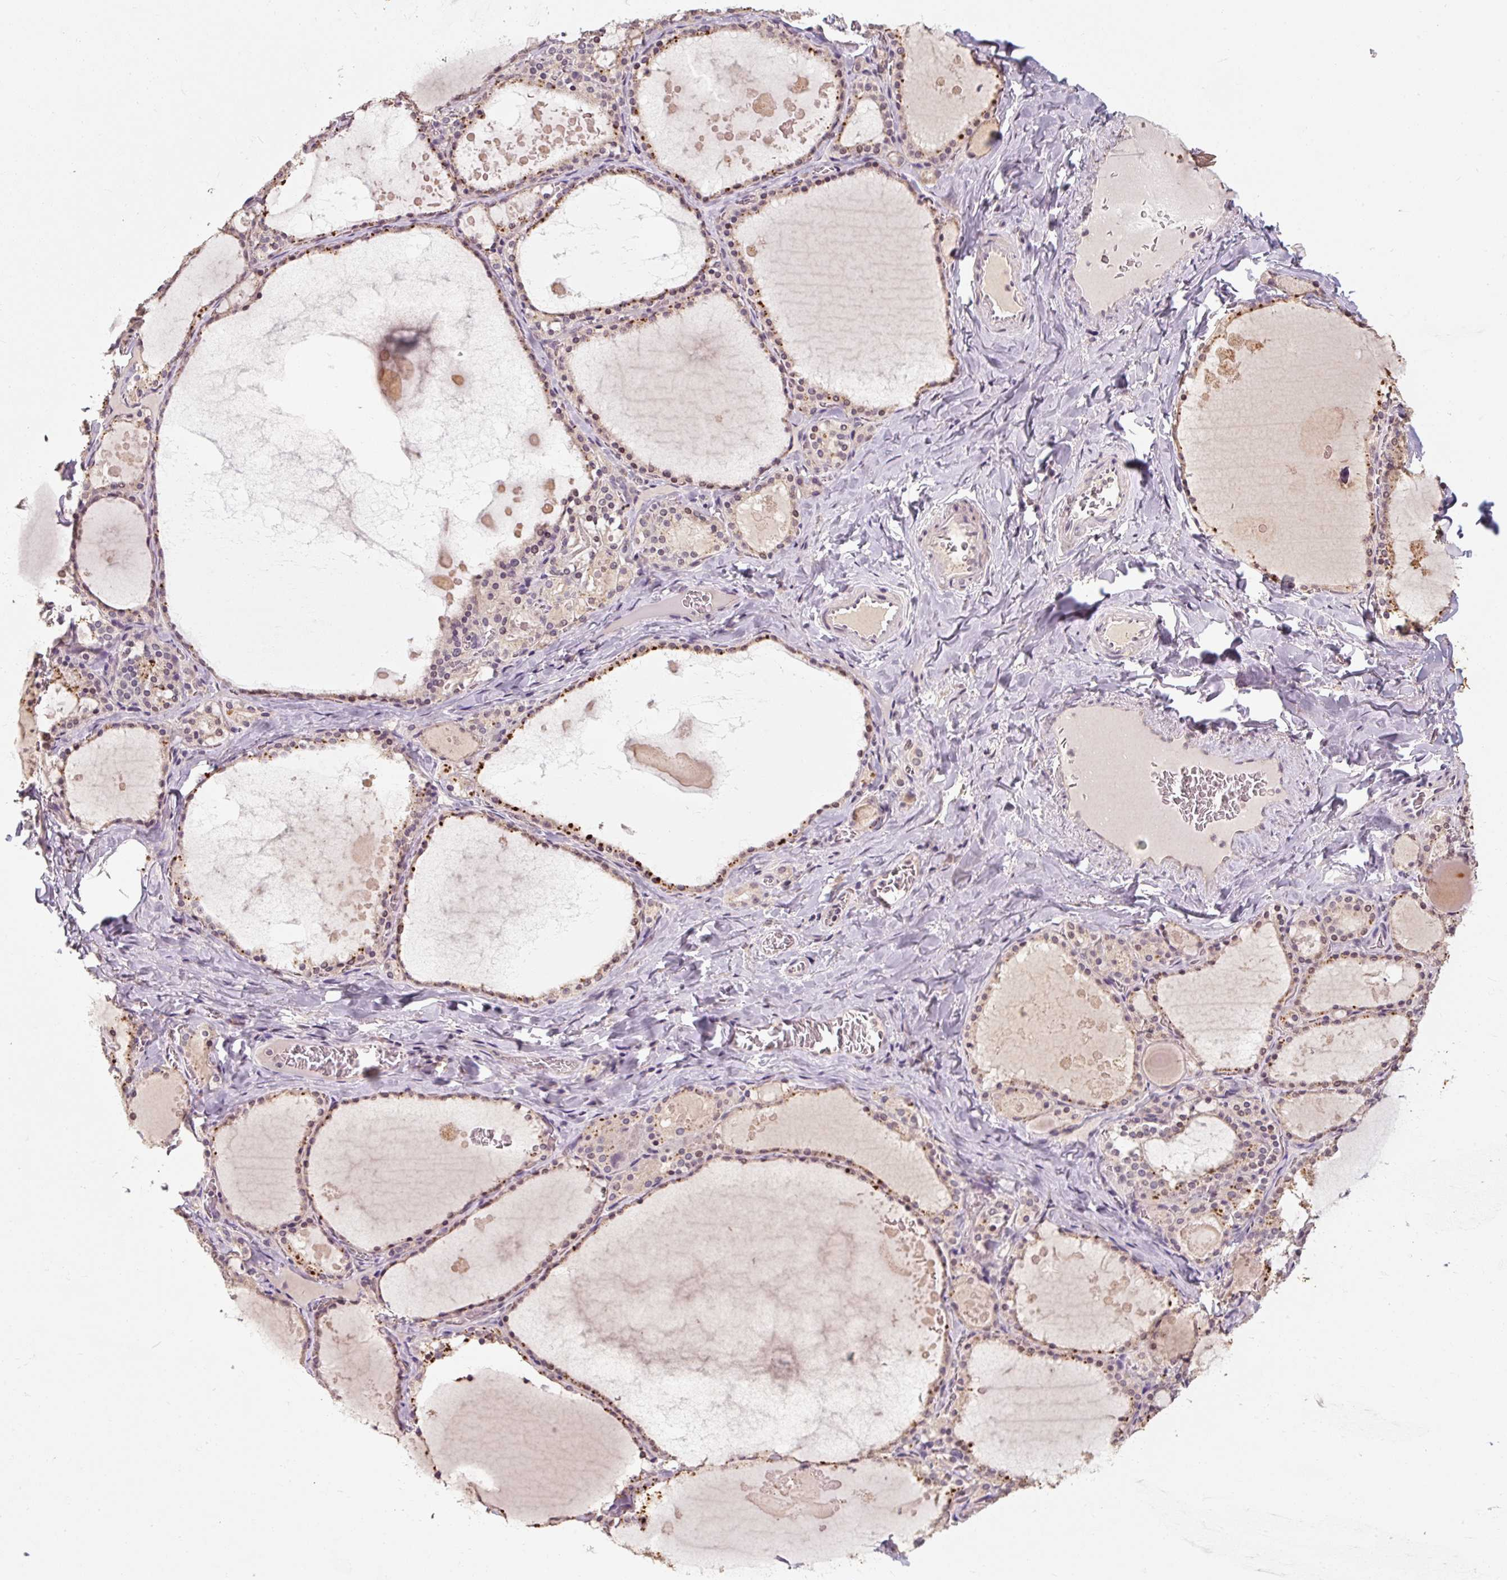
{"staining": {"intensity": "moderate", "quantity": "25%-75%", "location": "cytoplasmic/membranous"}, "tissue": "thyroid gland", "cell_type": "Glandular cells", "image_type": "normal", "snomed": [{"axis": "morphology", "description": "Normal tissue, NOS"}, {"axis": "topography", "description": "Thyroid gland"}], "caption": "This is a micrograph of immunohistochemistry staining of normal thyroid gland, which shows moderate expression in the cytoplasmic/membranous of glandular cells.", "gene": "CFAP65", "patient": {"sex": "male", "age": 56}}